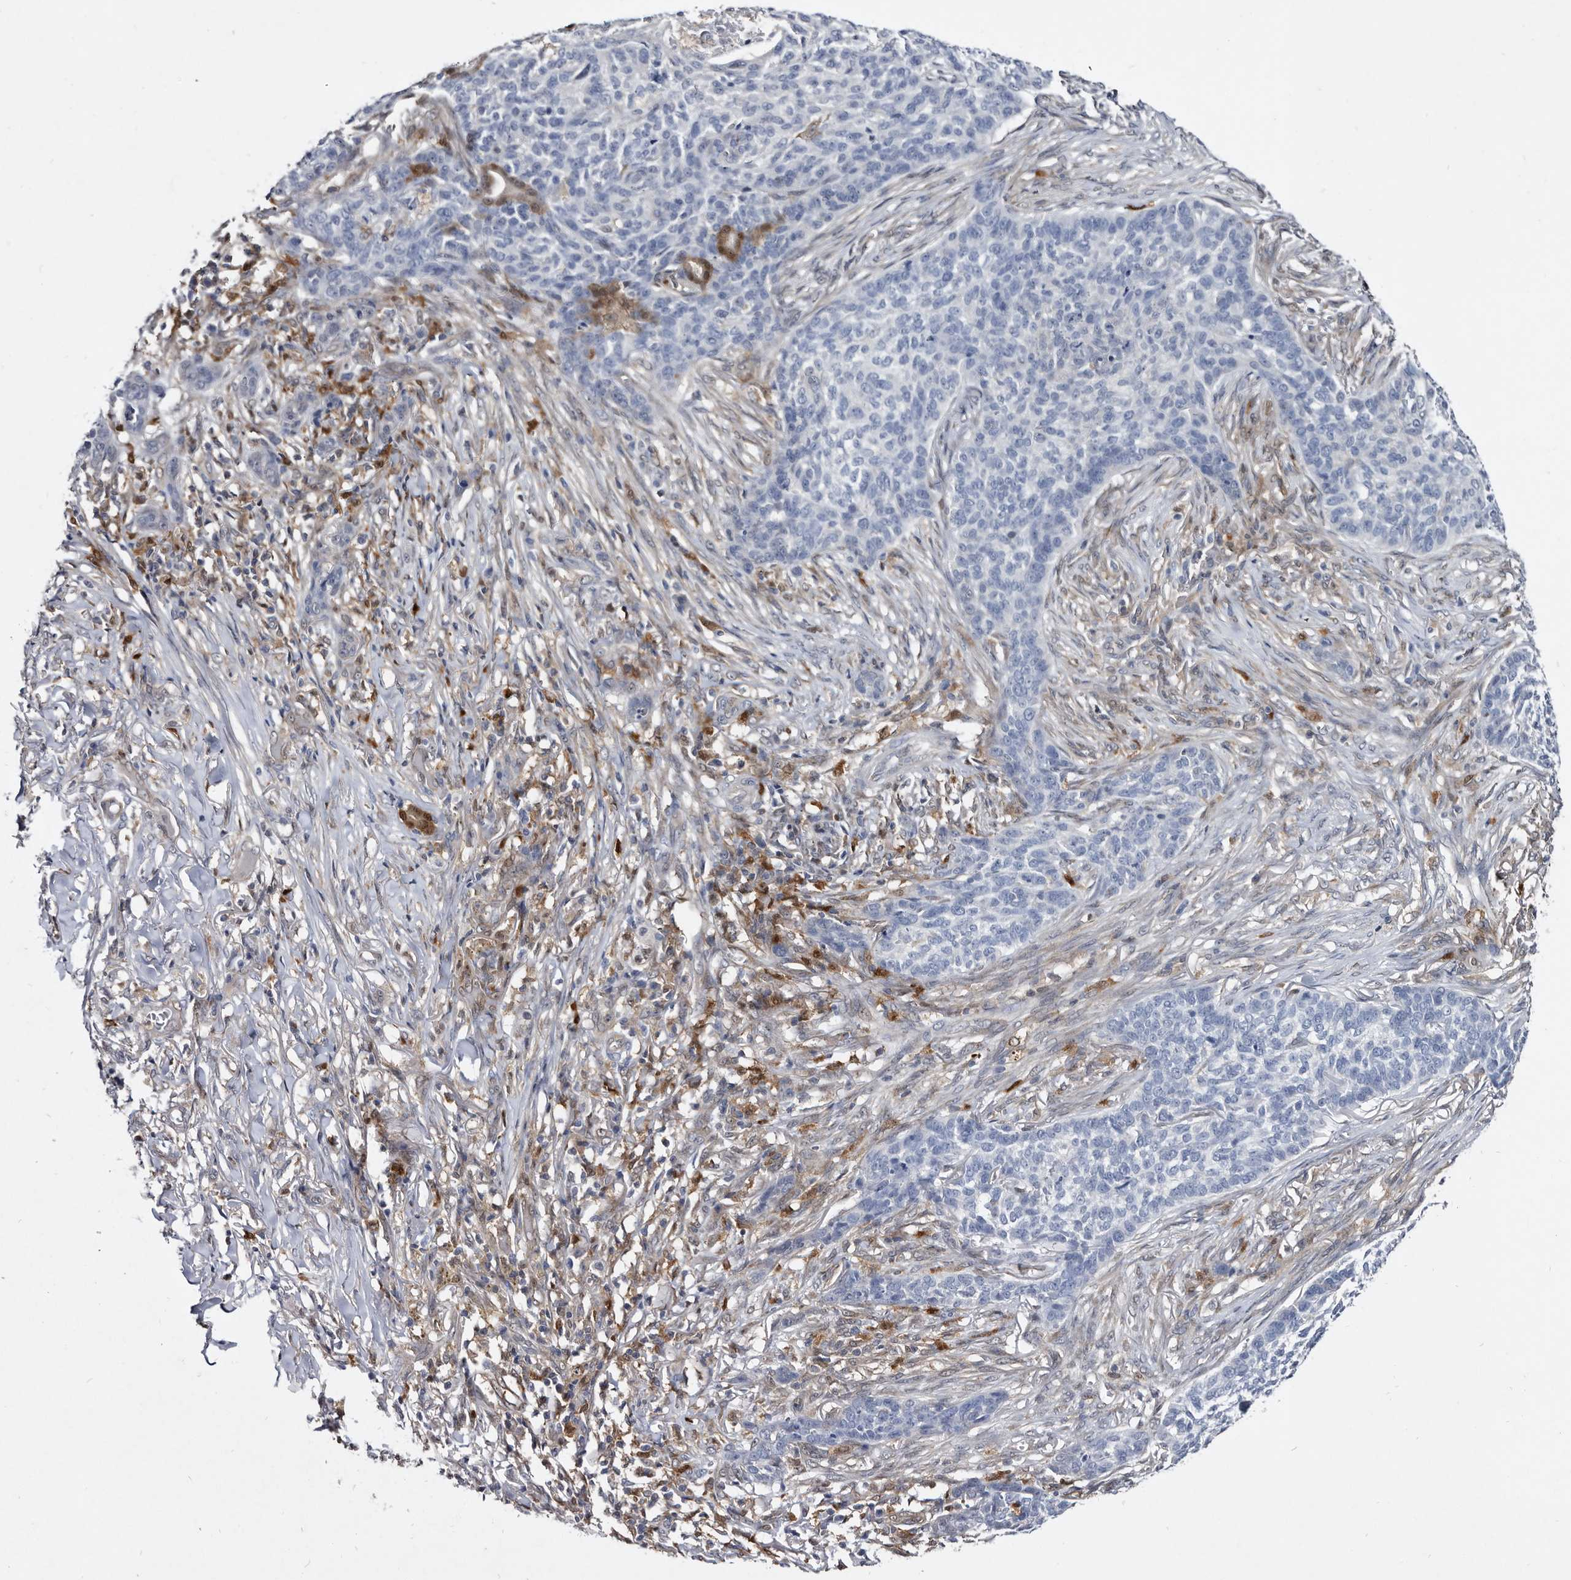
{"staining": {"intensity": "negative", "quantity": "none", "location": "none"}, "tissue": "skin cancer", "cell_type": "Tumor cells", "image_type": "cancer", "snomed": [{"axis": "morphology", "description": "Basal cell carcinoma"}, {"axis": "topography", "description": "Skin"}], "caption": "DAB immunohistochemical staining of human skin cancer (basal cell carcinoma) demonstrates no significant expression in tumor cells. The staining was performed using DAB to visualize the protein expression in brown, while the nuclei were stained in blue with hematoxylin (Magnification: 20x).", "gene": "SERPINB8", "patient": {"sex": "male", "age": 85}}